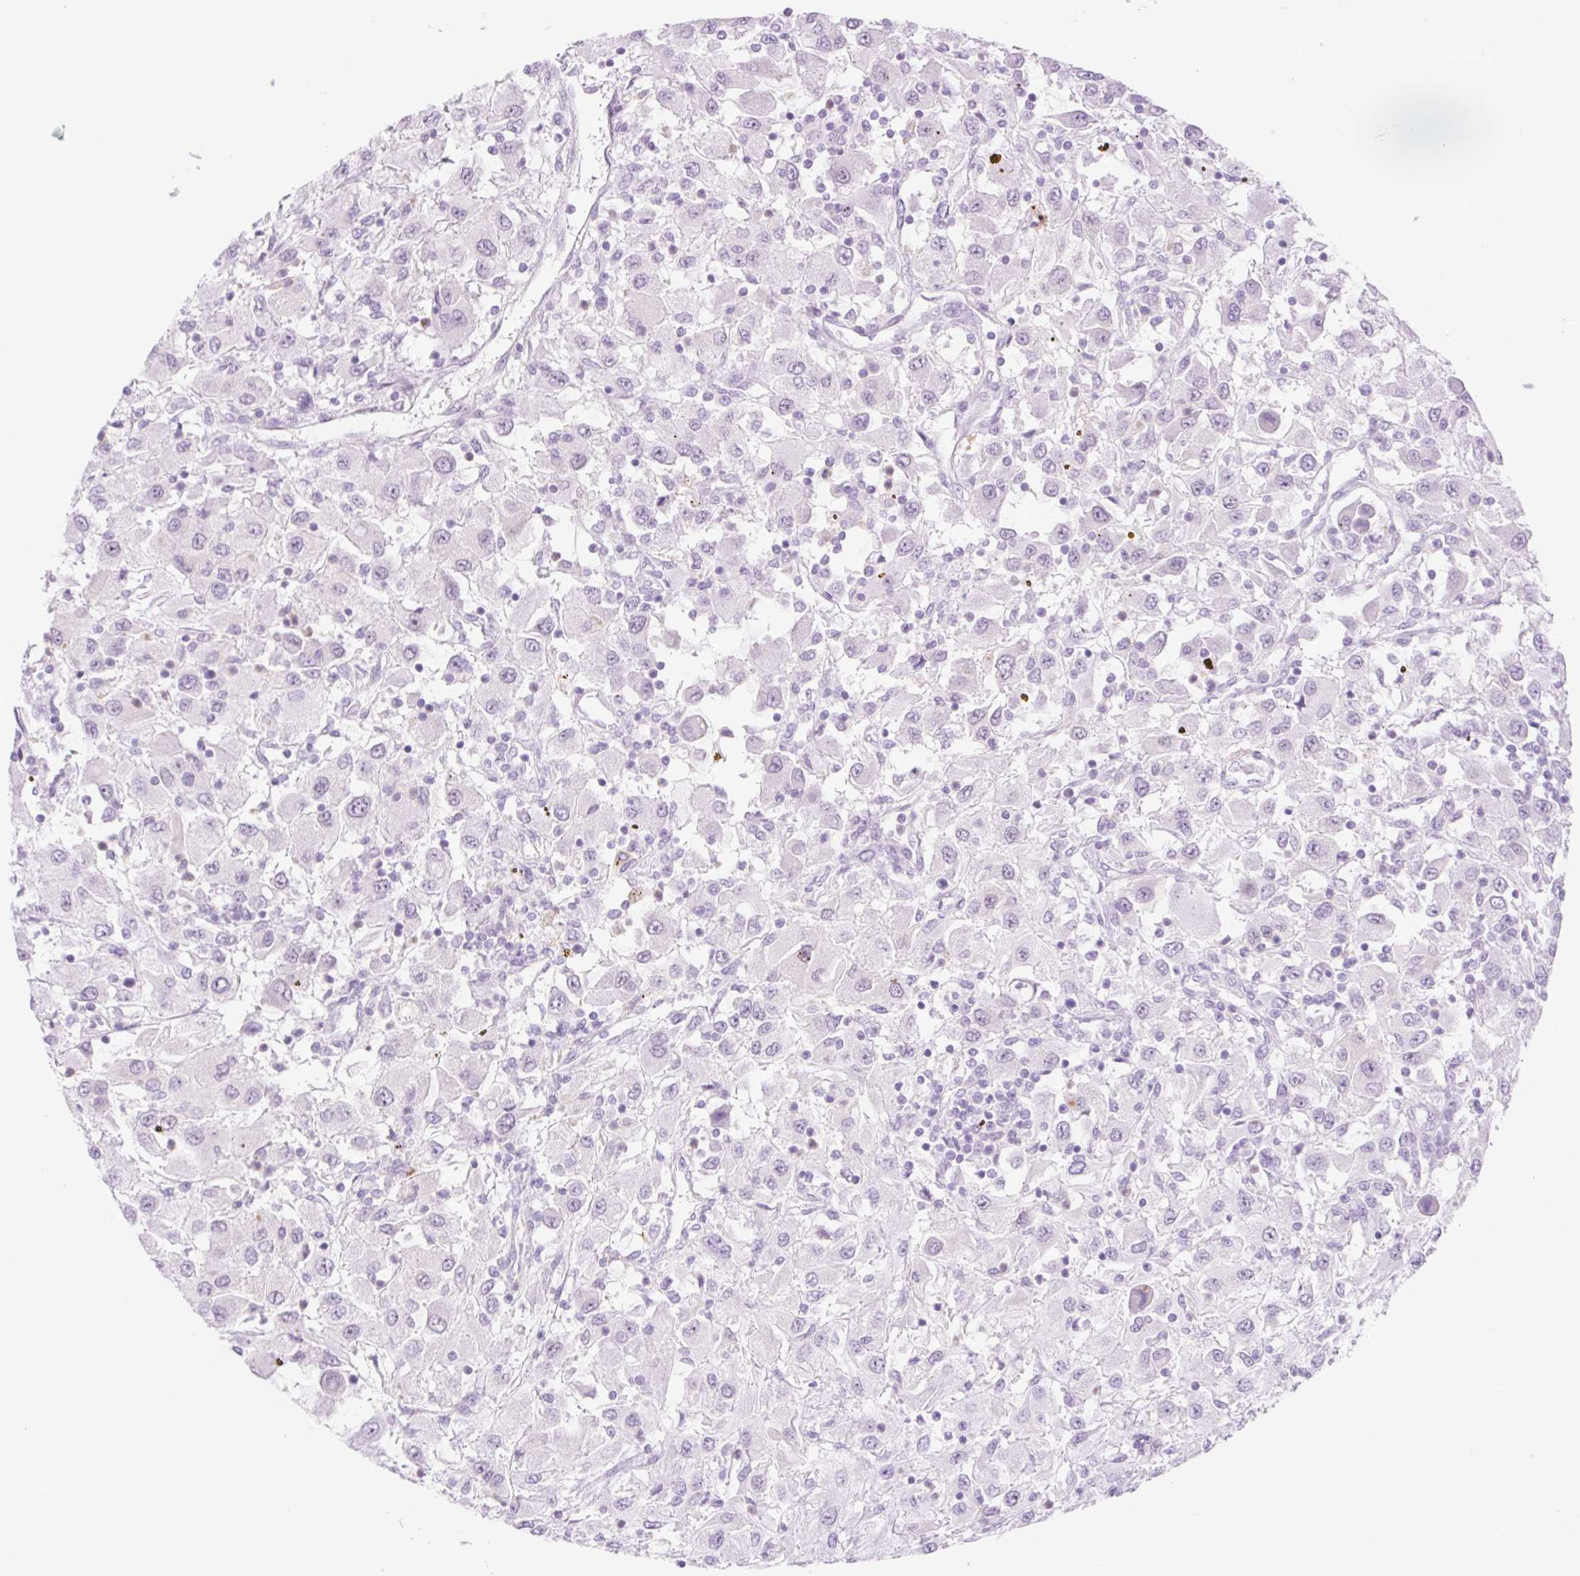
{"staining": {"intensity": "negative", "quantity": "none", "location": "none"}, "tissue": "renal cancer", "cell_type": "Tumor cells", "image_type": "cancer", "snomed": [{"axis": "morphology", "description": "Adenocarcinoma, NOS"}, {"axis": "topography", "description": "Kidney"}], "caption": "There is no significant positivity in tumor cells of renal cancer. Brightfield microscopy of immunohistochemistry (IHC) stained with DAB (brown) and hematoxylin (blue), captured at high magnification.", "gene": "TBX15", "patient": {"sex": "female", "age": 67}}